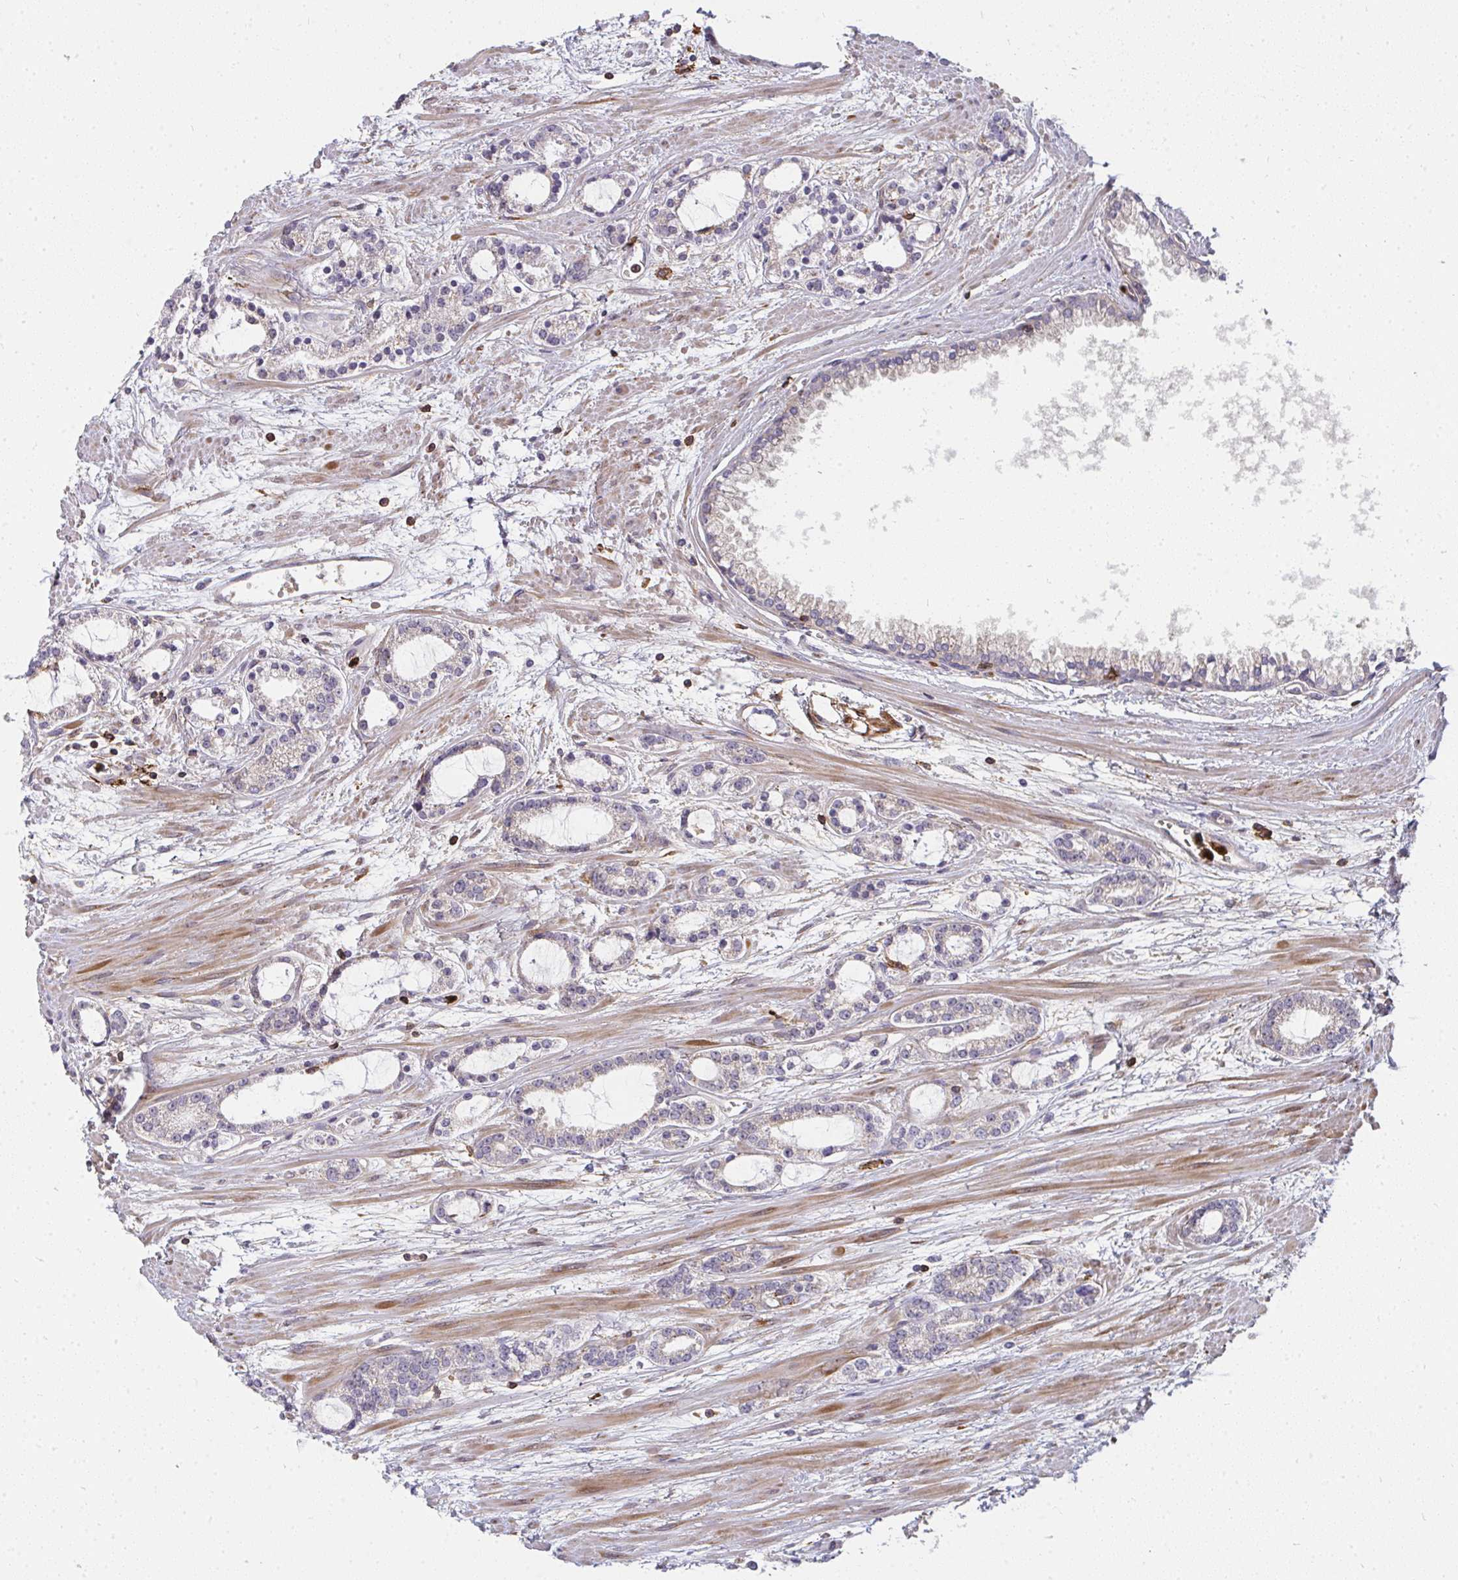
{"staining": {"intensity": "negative", "quantity": "none", "location": "none"}, "tissue": "prostate cancer", "cell_type": "Tumor cells", "image_type": "cancer", "snomed": [{"axis": "morphology", "description": "Adenocarcinoma, Medium grade"}, {"axis": "topography", "description": "Prostate"}], "caption": "An IHC photomicrograph of prostate cancer is shown. There is no staining in tumor cells of prostate cancer. (Stains: DAB (3,3'-diaminobenzidine) IHC with hematoxylin counter stain, Microscopy: brightfield microscopy at high magnification).", "gene": "CSF3R", "patient": {"sex": "male", "age": 57}}